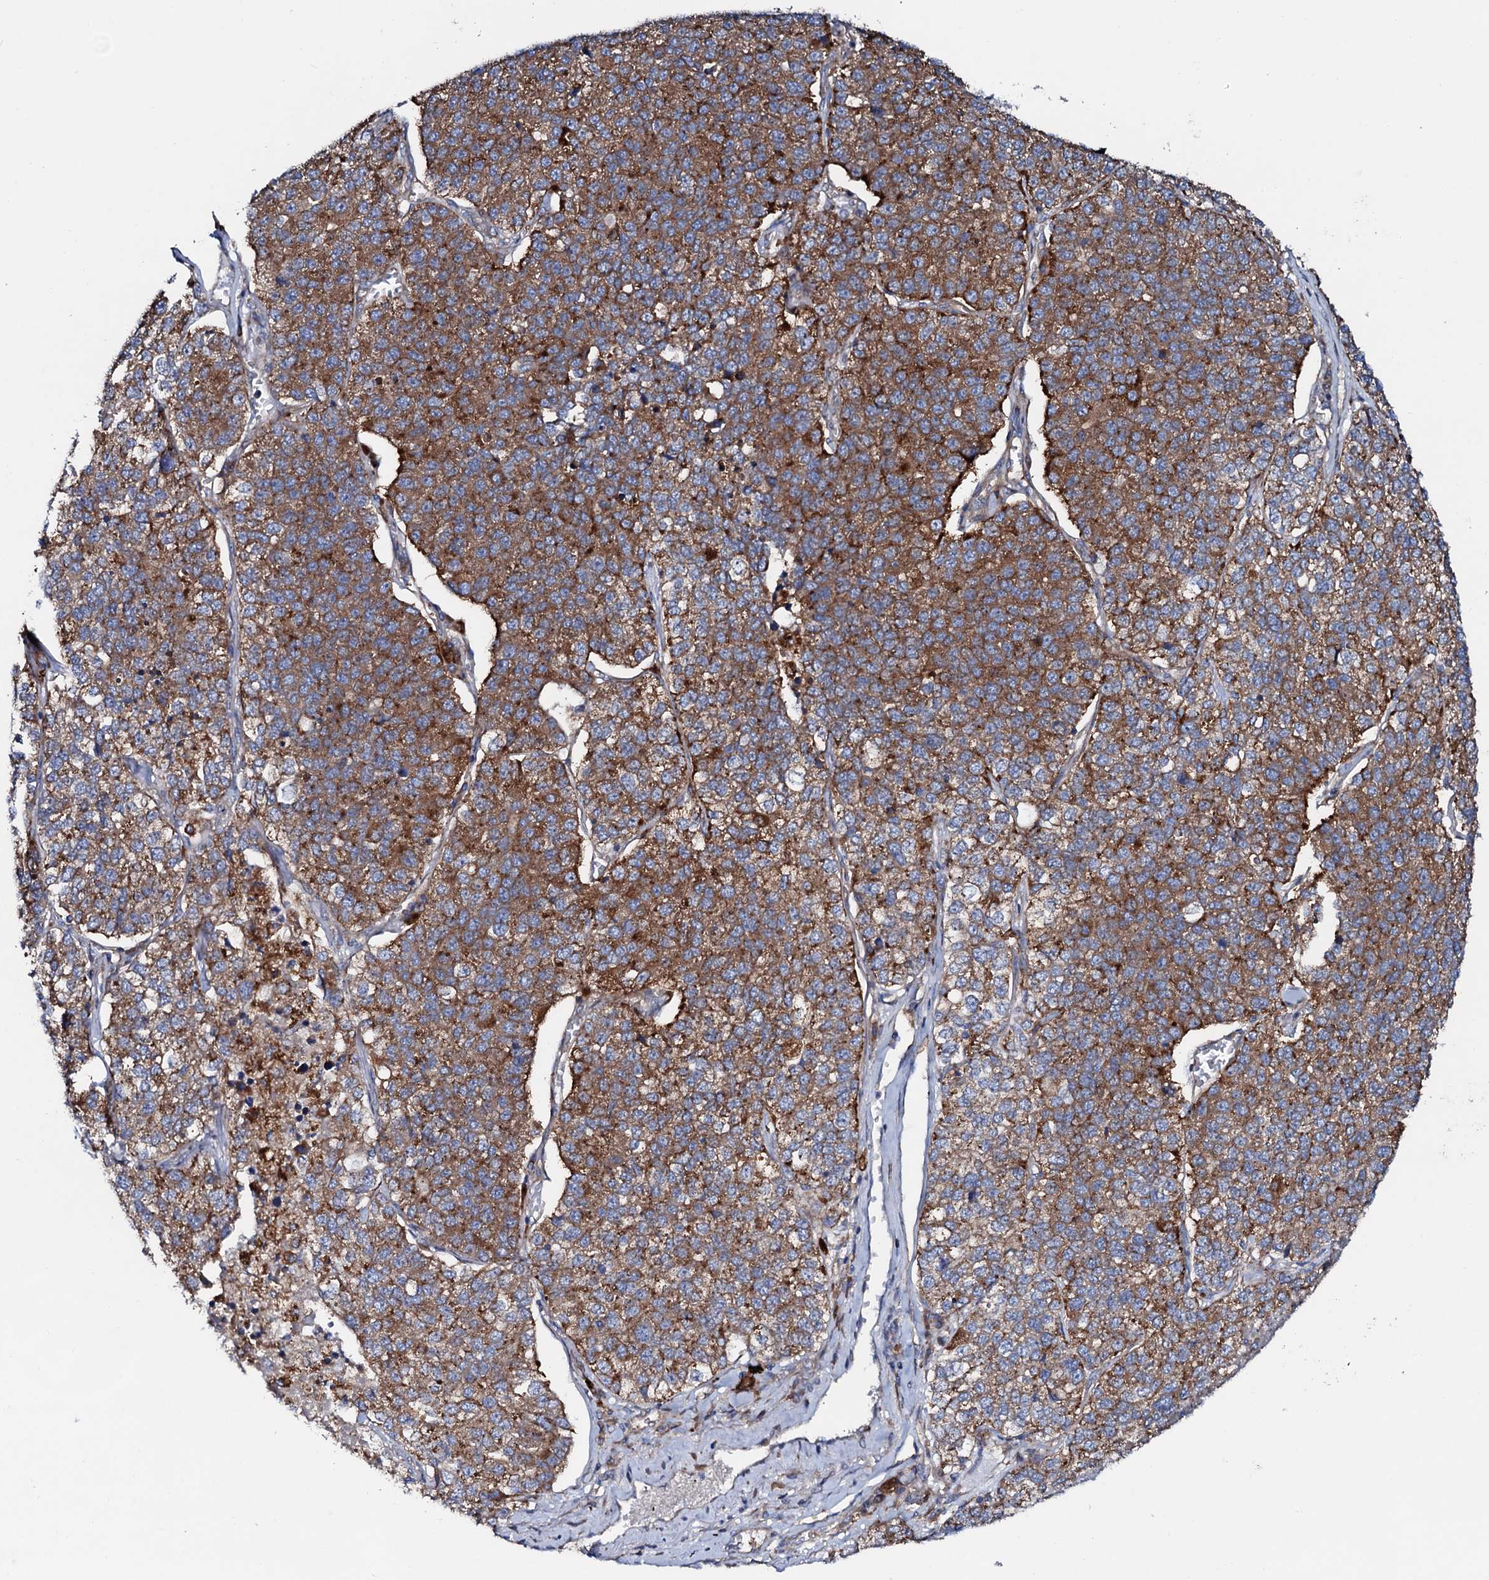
{"staining": {"intensity": "moderate", "quantity": ">75%", "location": "cytoplasmic/membranous"}, "tissue": "lung cancer", "cell_type": "Tumor cells", "image_type": "cancer", "snomed": [{"axis": "morphology", "description": "Adenocarcinoma, NOS"}, {"axis": "topography", "description": "Lung"}], "caption": "IHC micrograph of human lung cancer (adenocarcinoma) stained for a protein (brown), which reveals medium levels of moderate cytoplasmic/membranous positivity in approximately >75% of tumor cells.", "gene": "P2RX4", "patient": {"sex": "male", "age": 49}}